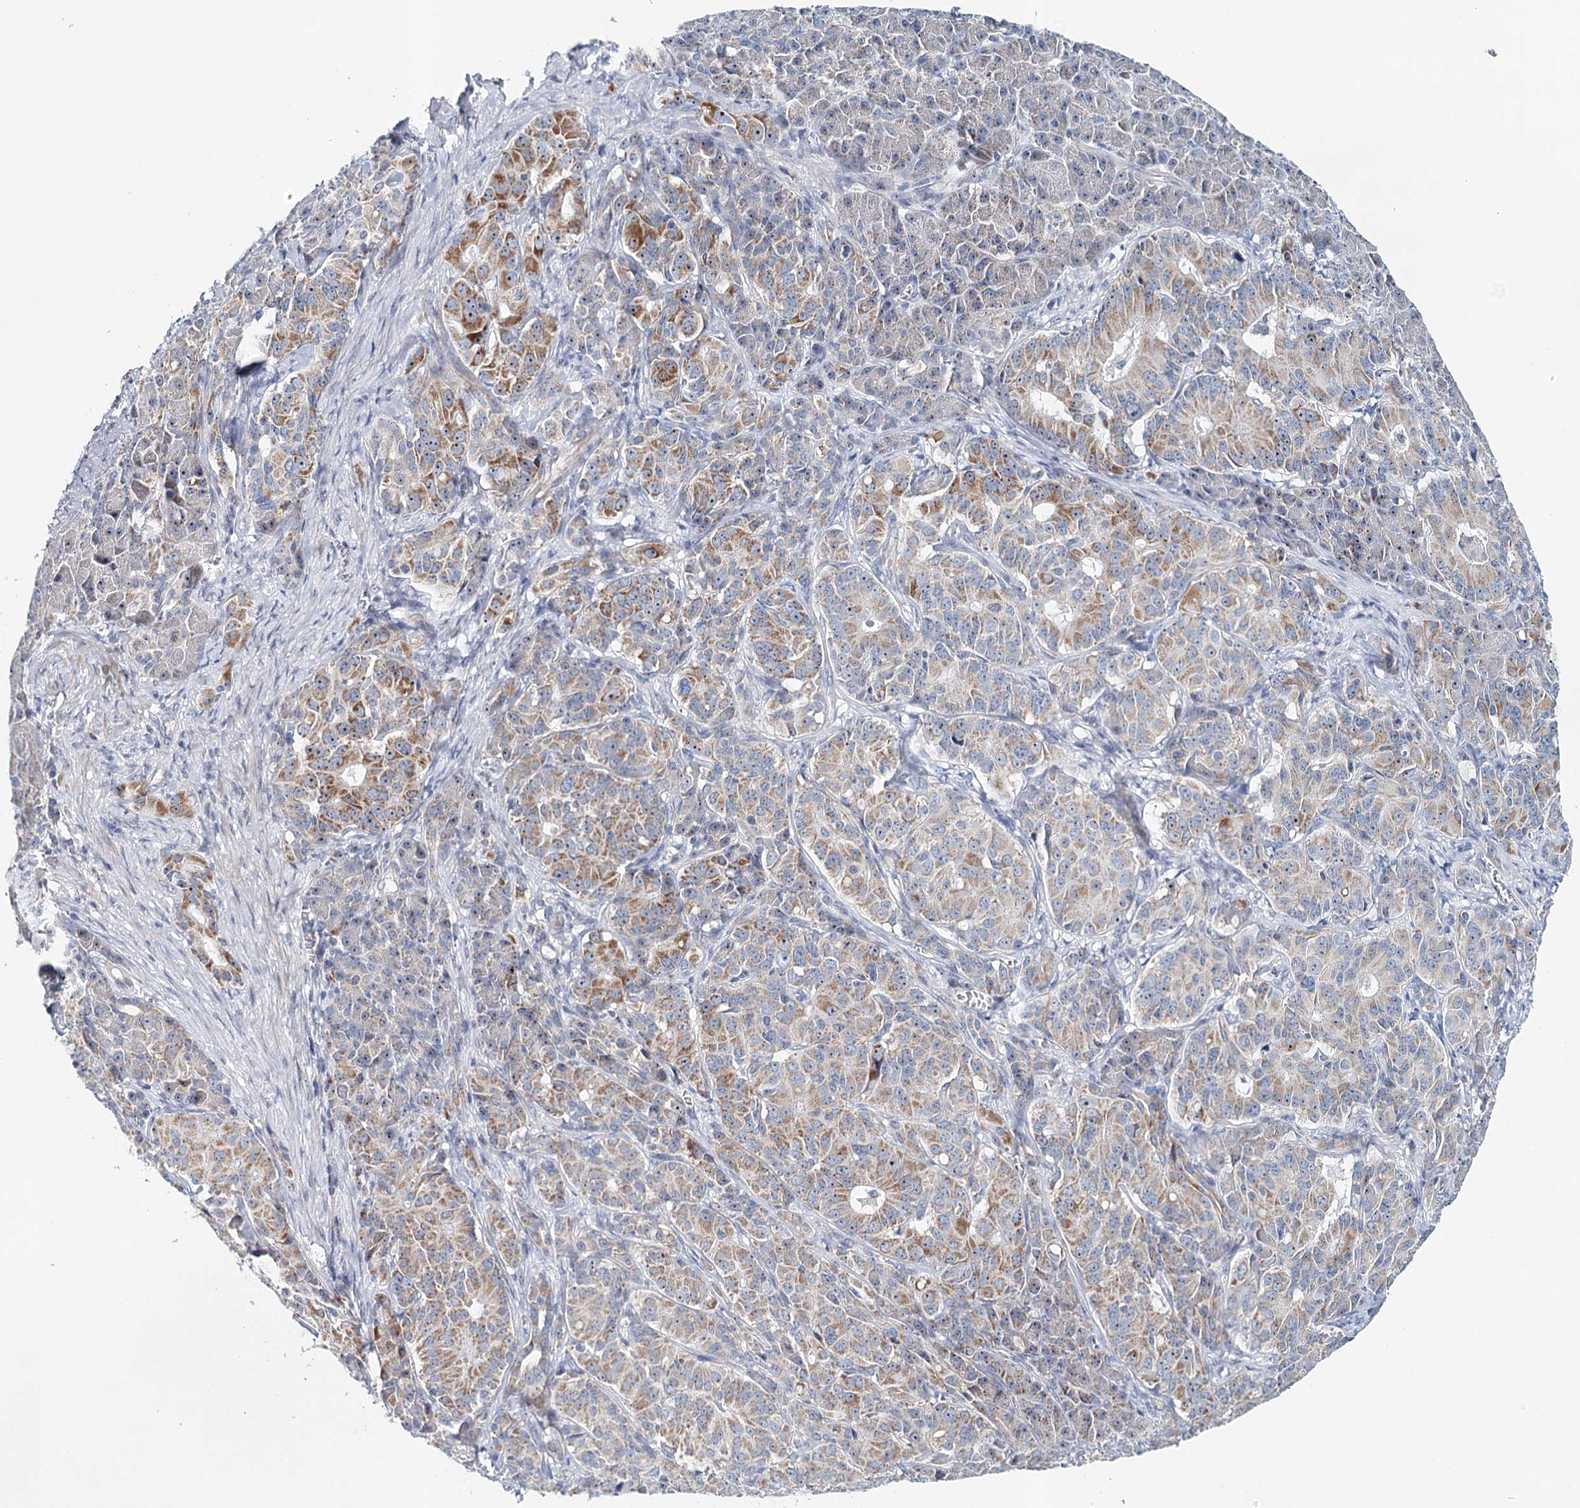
{"staining": {"intensity": "moderate", "quantity": "25%-75%", "location": "cytoplasmic/membranous"}, "tissue": "pancreatic cancer", "cell_type": "Tumor cells", "image_type": "cancer", "snomed": [{"axis": "morphology", "description": "Adenocarcinoma, NOS"}, {"axis": "topography", "description": "Pancreas"}], "caption": "Pancreatic adenocarcinoma was stained to show a protein in brown. There is medium levels of moderate cytoplasmic/membranous positivity in about 25%-75% of tumor cells. (IHC, brightfield microscopy, high magnification).", "gene": "RBM43", "patient": {"sex": "female", "age": 74}}